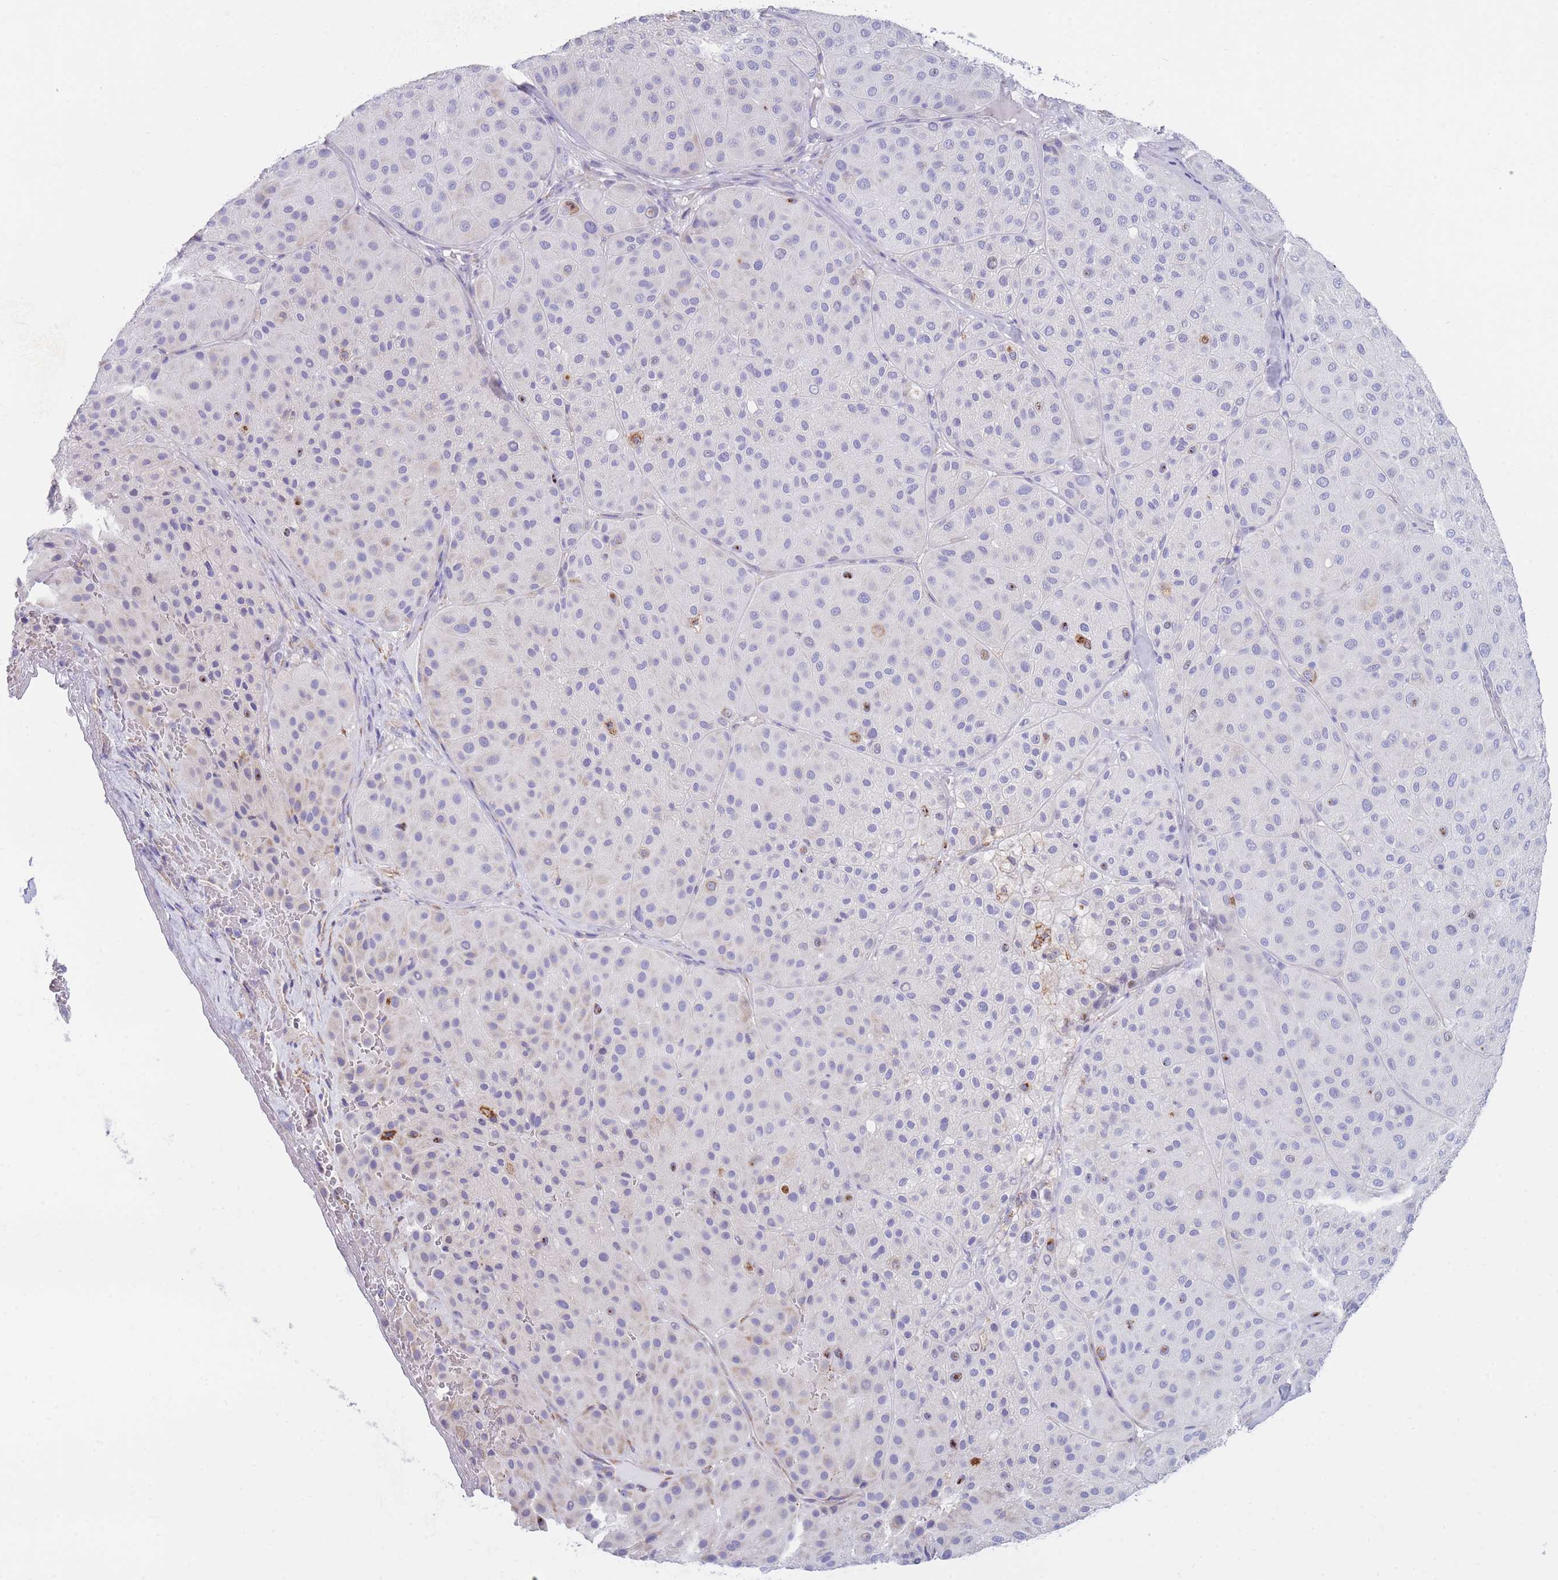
{"staining": {"intensity": "negative", "quantity": "none", "location": "none"}, "tissue": "melanoma", "cell_type": "Tumor cells", "image_type": "cancer", "snomed": [{"axis": "morphology", "description": "Malignant melanoma, Metastatic site"}, {"axis": "topography", "description": "Smooth muscle"}], "caption": "A micrograph of human malignant melanoma (metastatic site) is negative for staining in tumor cells. (IHC, brightfield microscopy, high magnification).", "gene": "XKR8", "patient": {"sex": "male", "age": 41}}